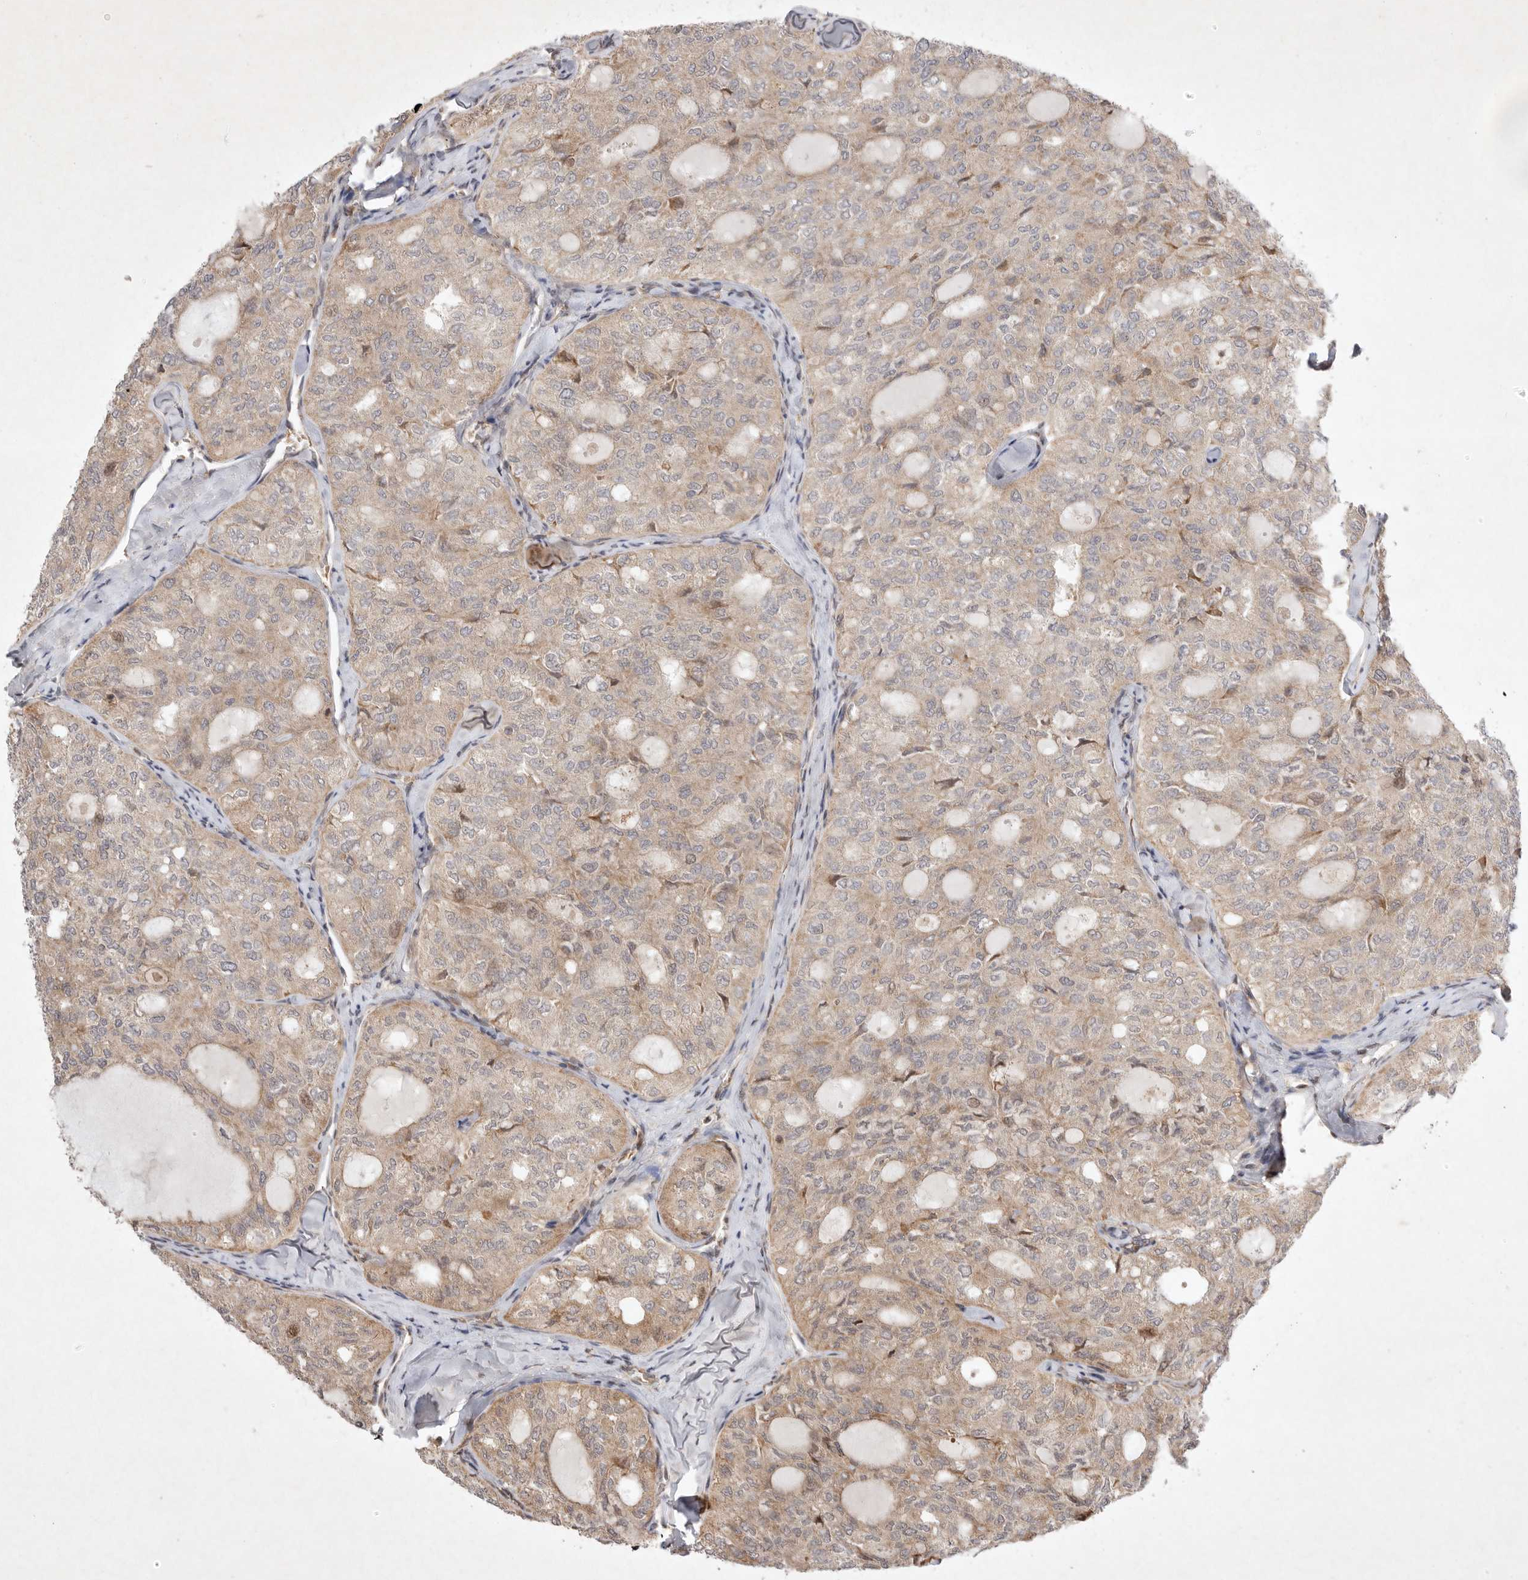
{"staining": {"intensity": "weak", "quantity": ">75%", "location": "cytoplasmic/membranous"}, "tissue": "thyroid cancer", "cell_type": "Tumor cells", "image_type": "cancer", "snomed": [{"axis": "morphology", "description": "Follicular adenoma carcinoma, NOS"}, {"axis": "topography", "description": "Thyroid gland"}], "caption": "Immunohistochemistry (IHC) micrograph of neoplastic tissue: thyroid cancer (follicular adenoma carcinoma) stained using immunohistochemistry displays low levels of weak protein expression localized specifically in the cytoplasmic/membranous of tumor cells, appearing as a cytoplasmic/membranous brown color.", "gene": "EIF2AK1", "patient": {"sex": "male", "age": 75}}